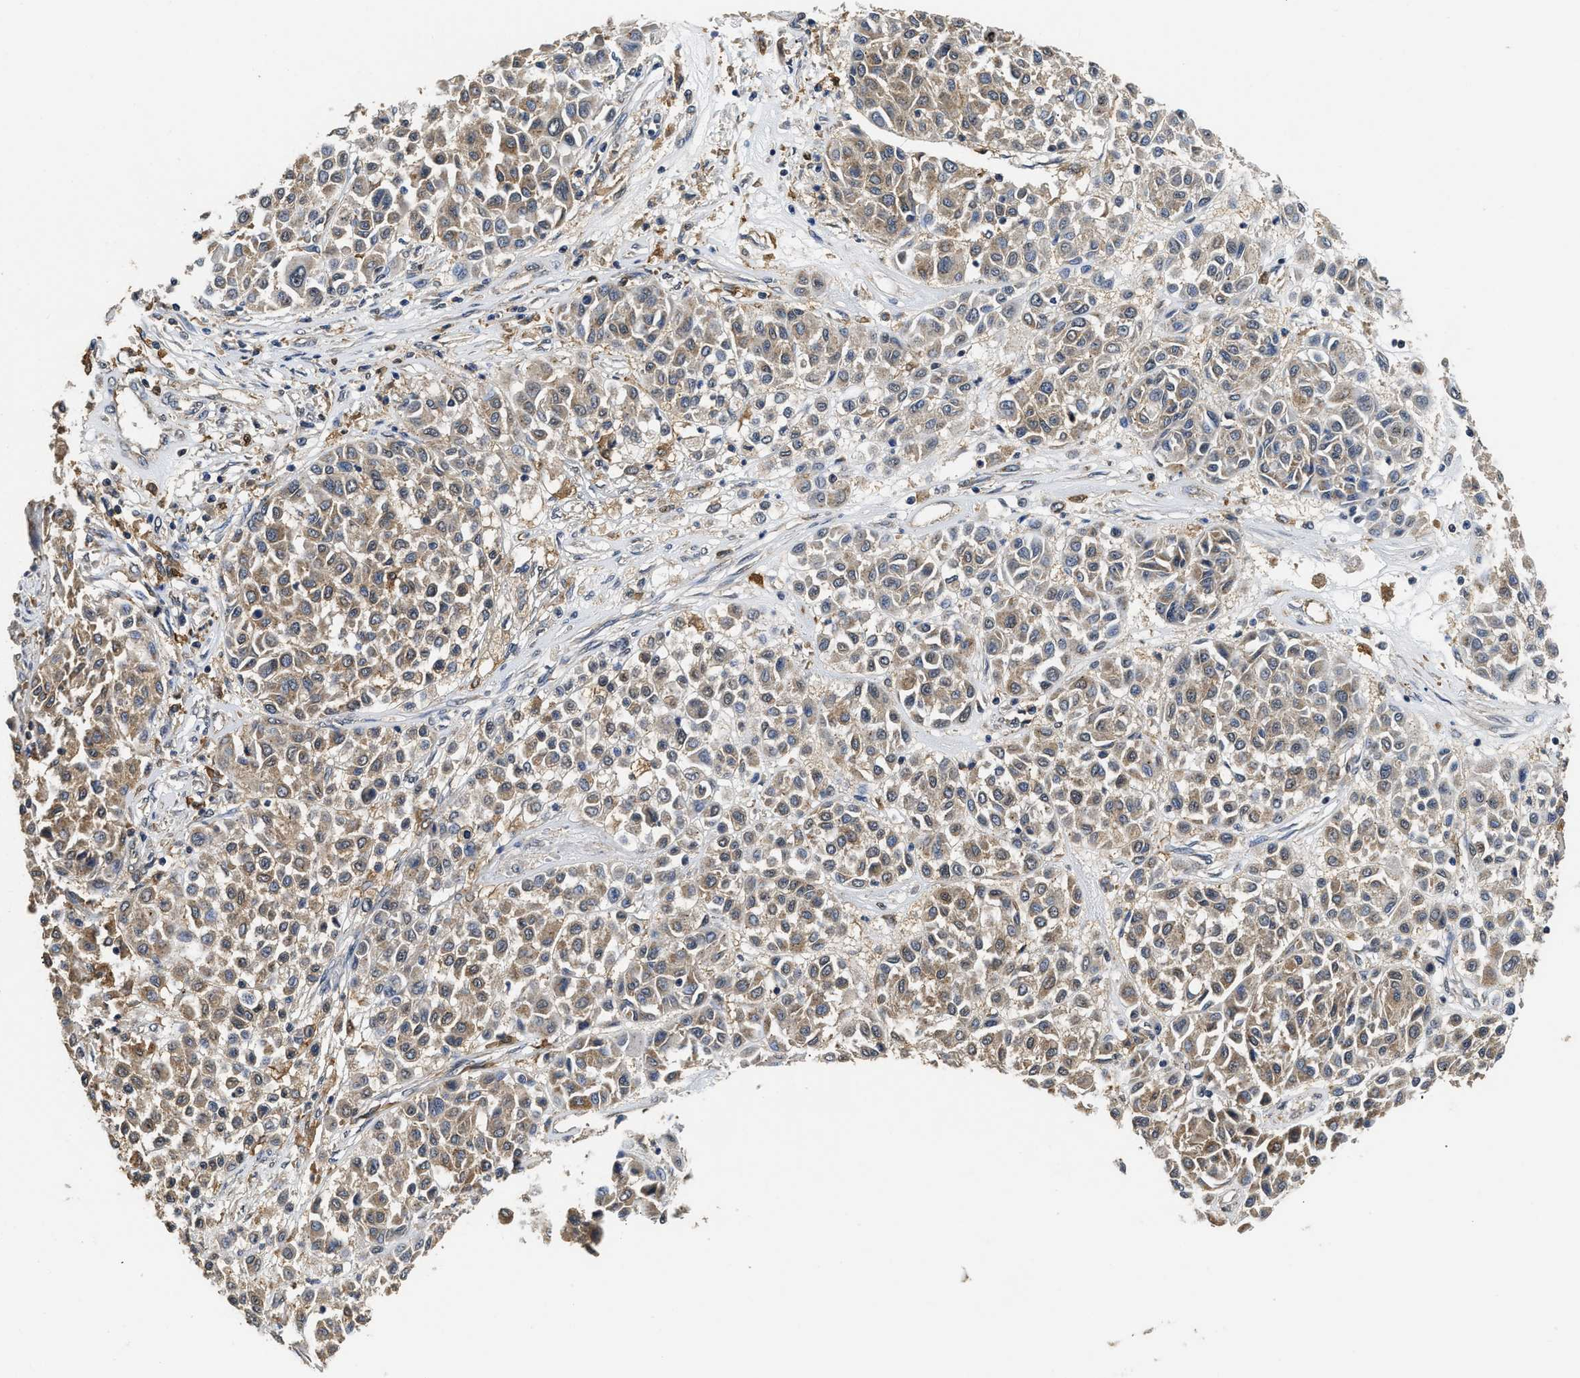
{"staining": {"intensity": "weak", "quantity": ">75%", "location": "cytoplasmic/membranous"}, "tissue": "melanoma", "cell_type": "Tumor cells", "image_type": "cancer", "snomed": [{"axis": "morphology", "description": "Malignant melanoma, Metastatic site"}, {"axis": "topography", "description": "Soft tissue"}], "caption": "A high-resolution image shows immunohistochemistry (IHC) staining of melanoma, which shows weak cytoplasmic/membranous positivity in about >75% of tumor cells. The protein is stained brown, and the nuclei are stained in blue (DAB (3,3'-diaminobenzidine) IHC with brightfield microscopy, high magnification).", "gene": "CTNNA1", "patient": {"sex": "male", "age": 41}}